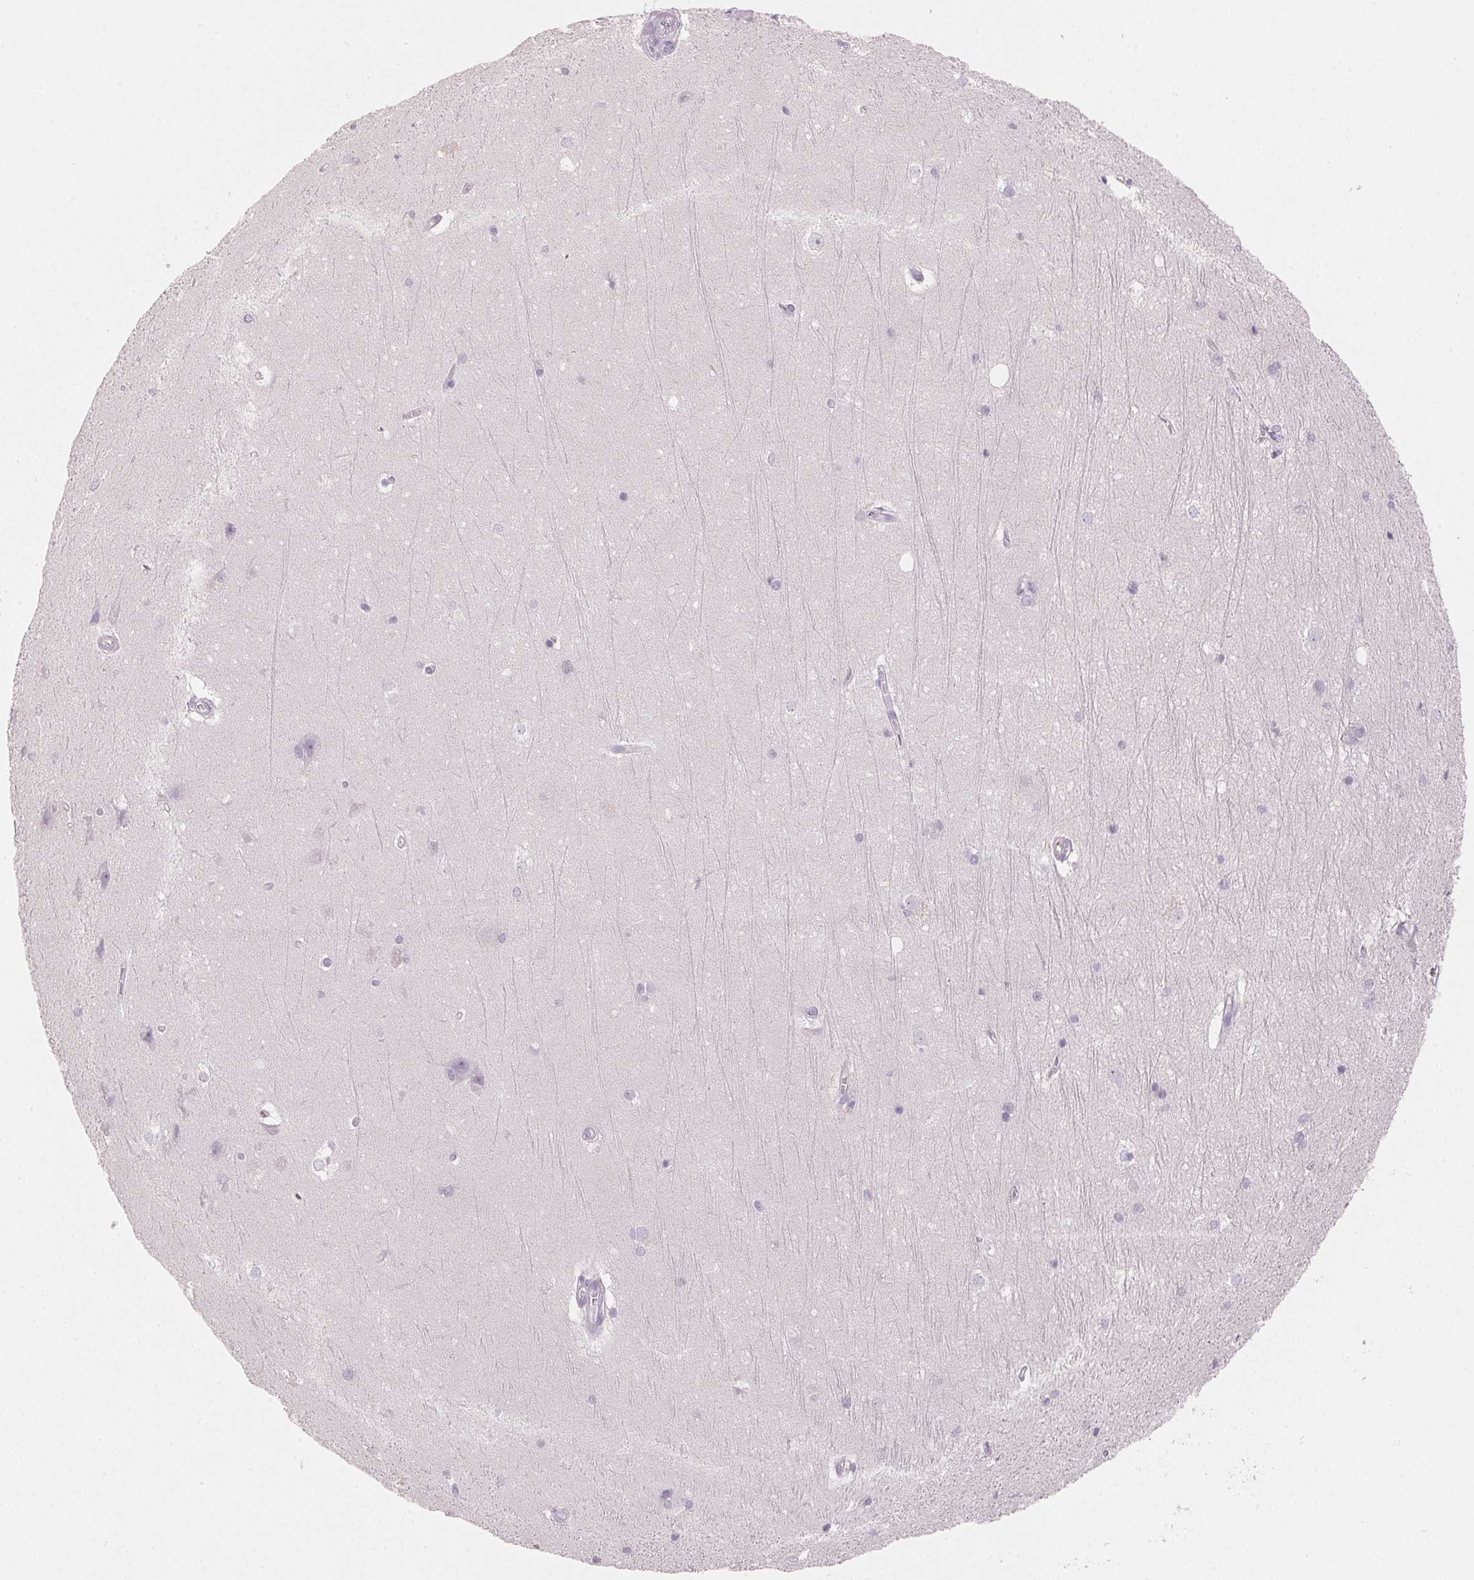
{"staining": {"intensity": "negative", "quantity": "none", "location": "none"}, "tissue": "hippocampus", "cell_type": "Glial cells", "image_type": "normal", "snomed": [{"axis": "morphology", "description": "Normal tissue, NOS"}, {"axis": "topography", "description": "Cerebral cortex"}, {"axis": "topography", "description": "Hippocampus"}], "caption": "This image is of unremarkable hippocampus stained with immunohistochemistry (IHC) to label a protein in brown with the nuclei are counter-stained blue. There is no expression in glial cells. (IHC, brightfield microscopy, high magnification).", "gene": "RMDN2", "patient": {"sex": "female", "age": 19}}